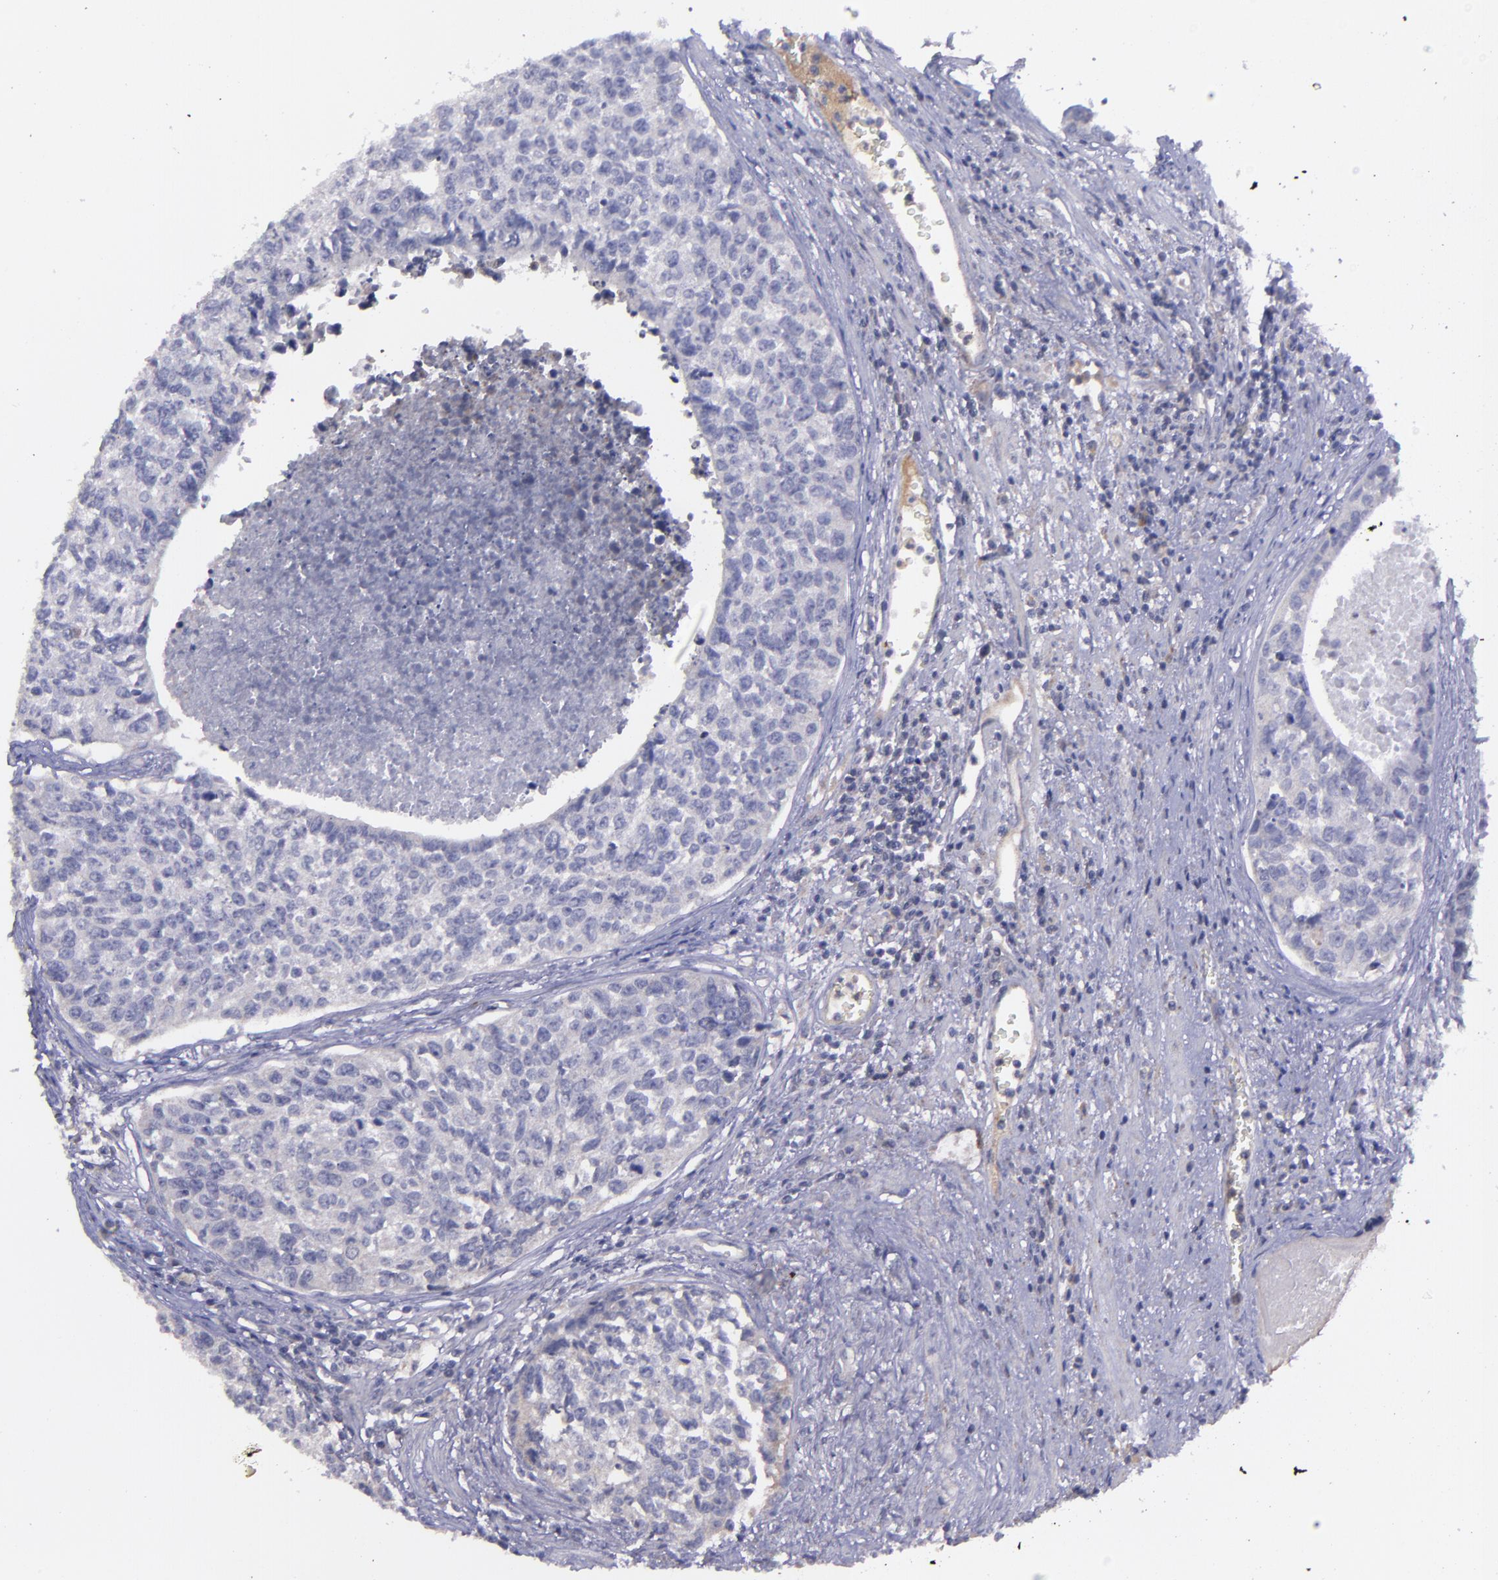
{"staining": {"intensity": "weak", "quantity": "25%-75%", "location": "cytoplasmic/membranous"}, "tissue": "urothelial cancer", "cell_type": "Tumor cells", "image_type": "cancer", "snomed": [{"axis": "morphology", "description": "Urothelial carcinoma, High grade"}, {"axis": "topography", "description": "Urinary bladder"}], "caption": "Urothelial cancer stained with immunohistochemistry shows weak cytoplasmic/membranous staining in about 25%-75% of tumor cells.", "gene": "MASP1", "patient": {"sex": "male", "age": 81}}